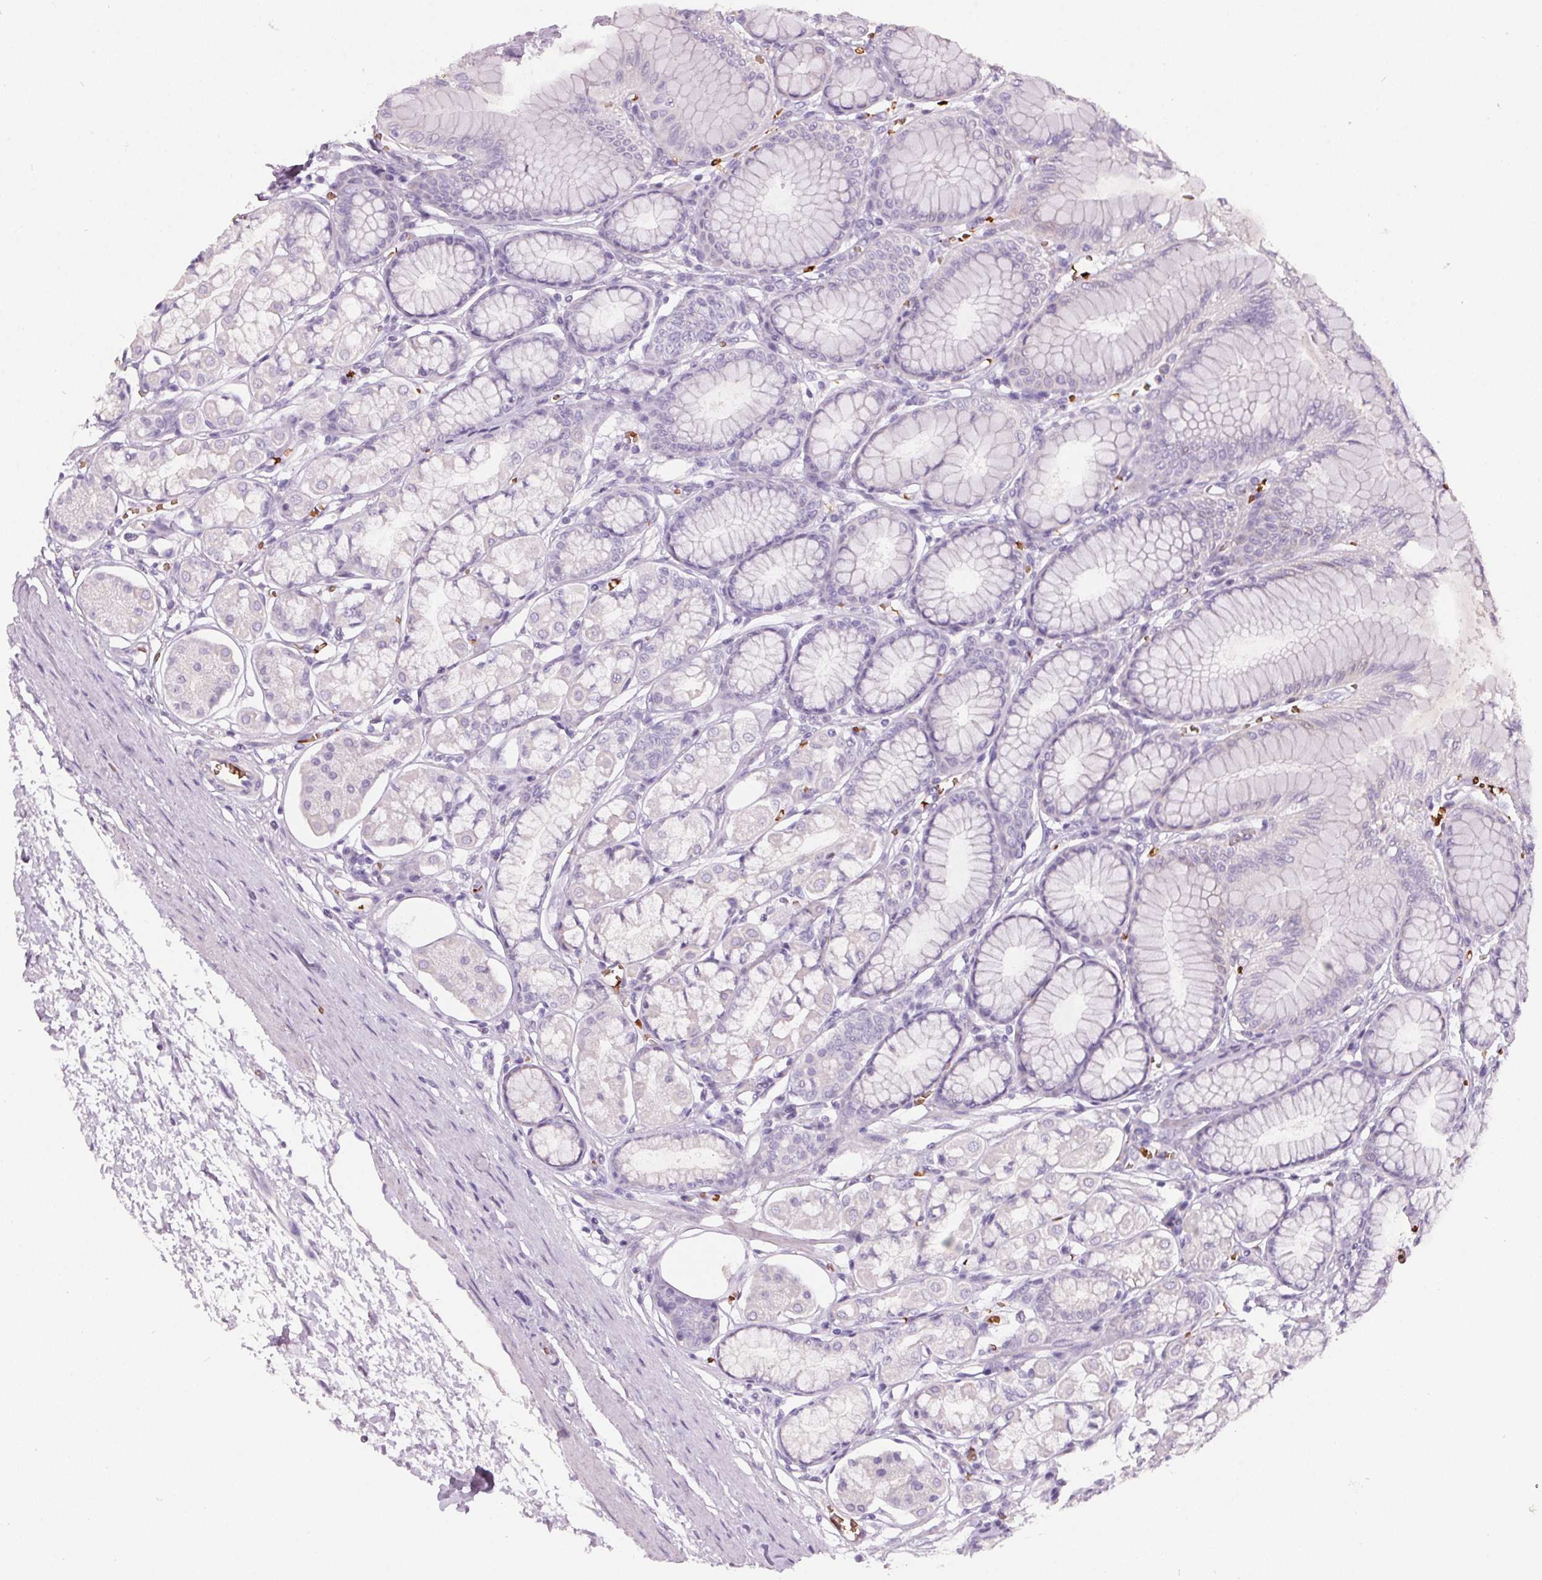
{"staining": {"intensity": "negative", "quantity": "none", "location": "none"}, "tissue": "stomach", "cell_type": "Glandular cells", "image_type": "normal", "snomed": [{"axis": "morphology", "description": "Normal tissue, NOS"}, {"axis": "topography", "description": "Stomach"}, {"axis": "topography", "description": "Stomach, lower"}], "caption": "This is a photomicrograph of IHC staining of unremarkable stomach, which shows no staining in glandular cells.", "gene": "HBQ1", "patient": {"sex": "male", "age": 76}}